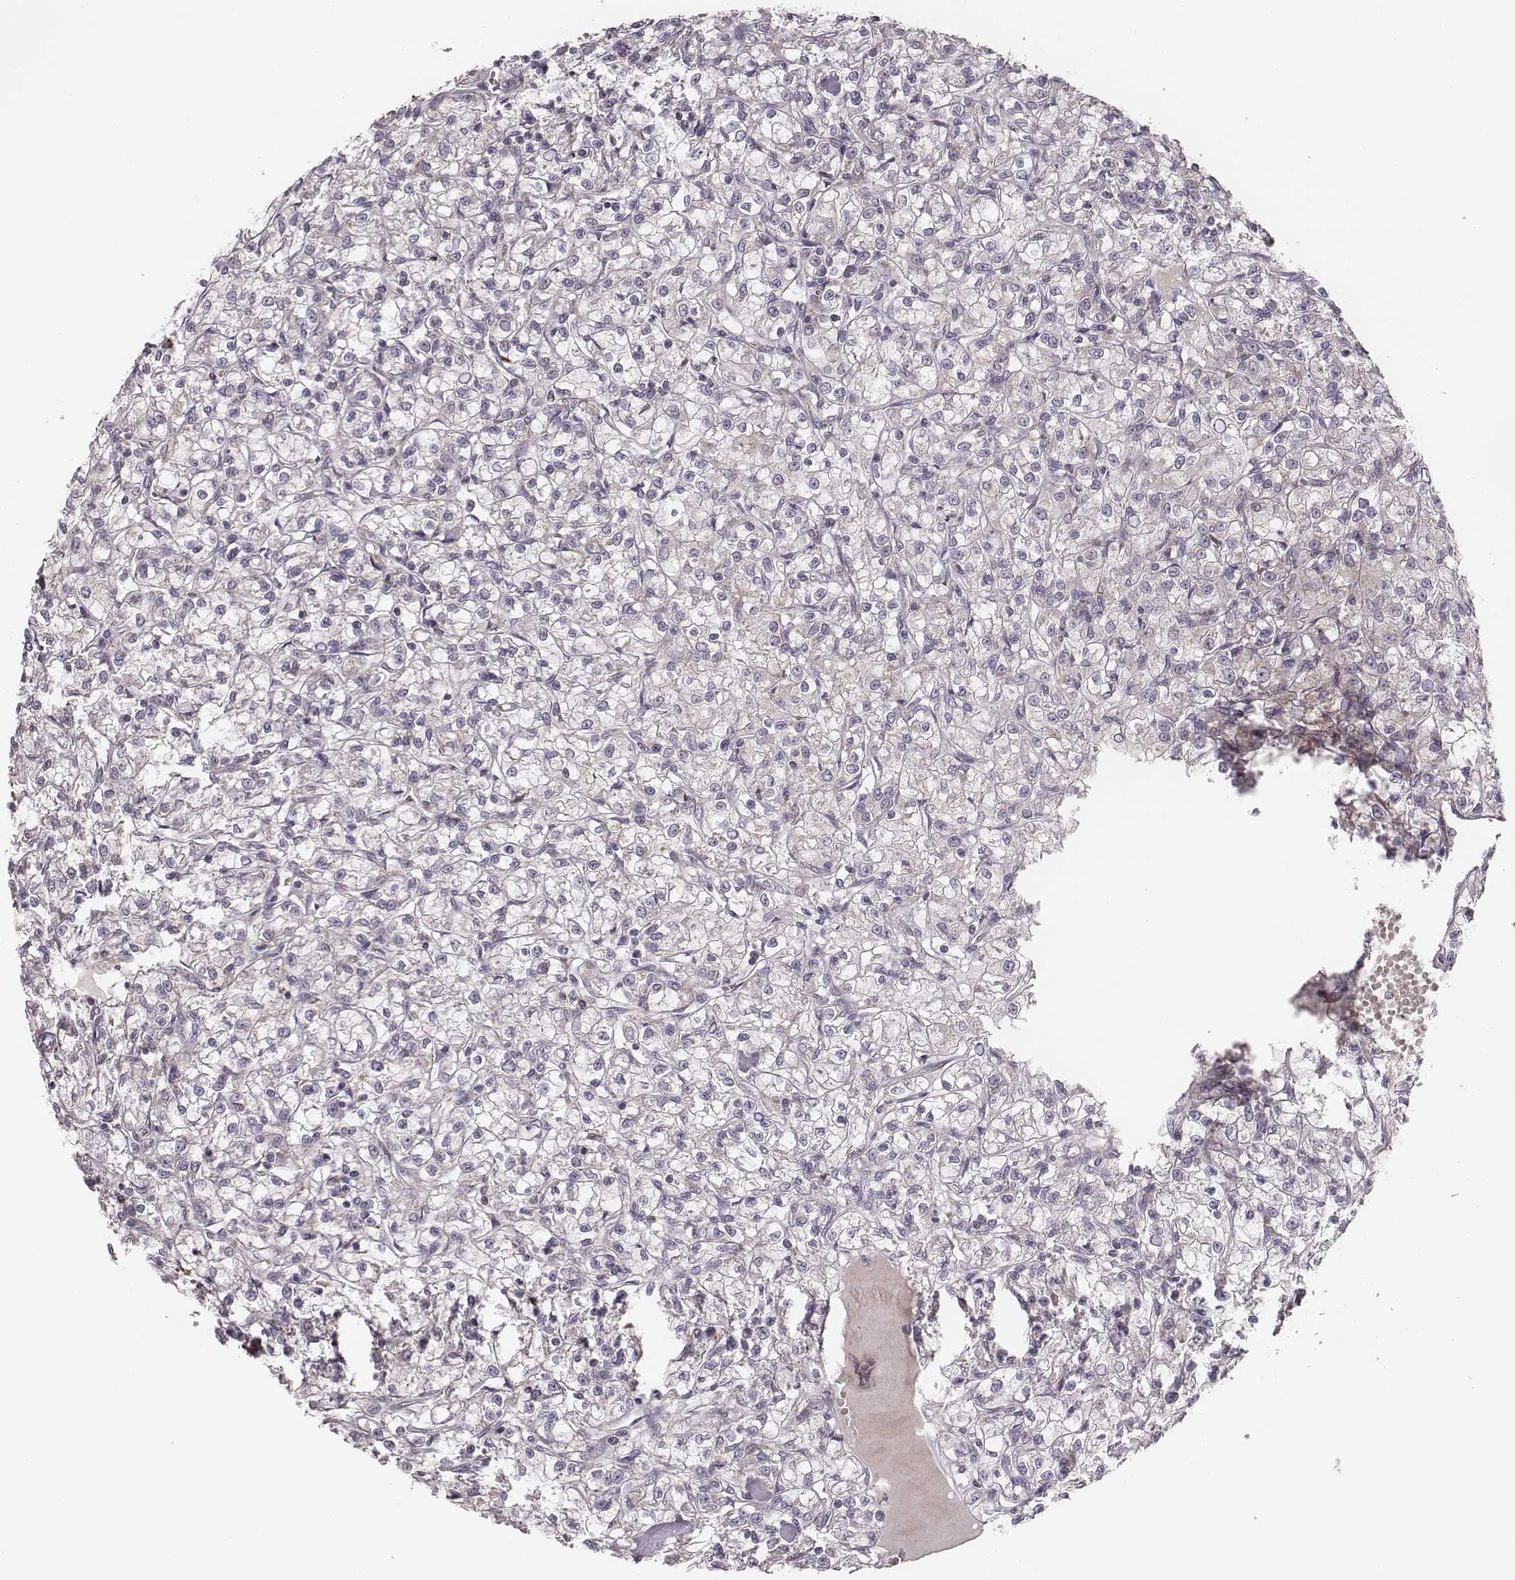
{"staining": {"intensity": "negative", "quantity": "none", "location": "none"}, "tissue": "renal cancer", "cell_type": "Tumor cells", "image_type": "cancer", "snomed": [{"axis": "morphology", "description": "Adenocarcinoma, NOS"}, {"axis": "topography", "description": "Kidney"}], "caption": "Tumor cells show no significant staining in renal cancer.", "gene": "TUFM", "patient": {"sex": "female", "age": 59}}